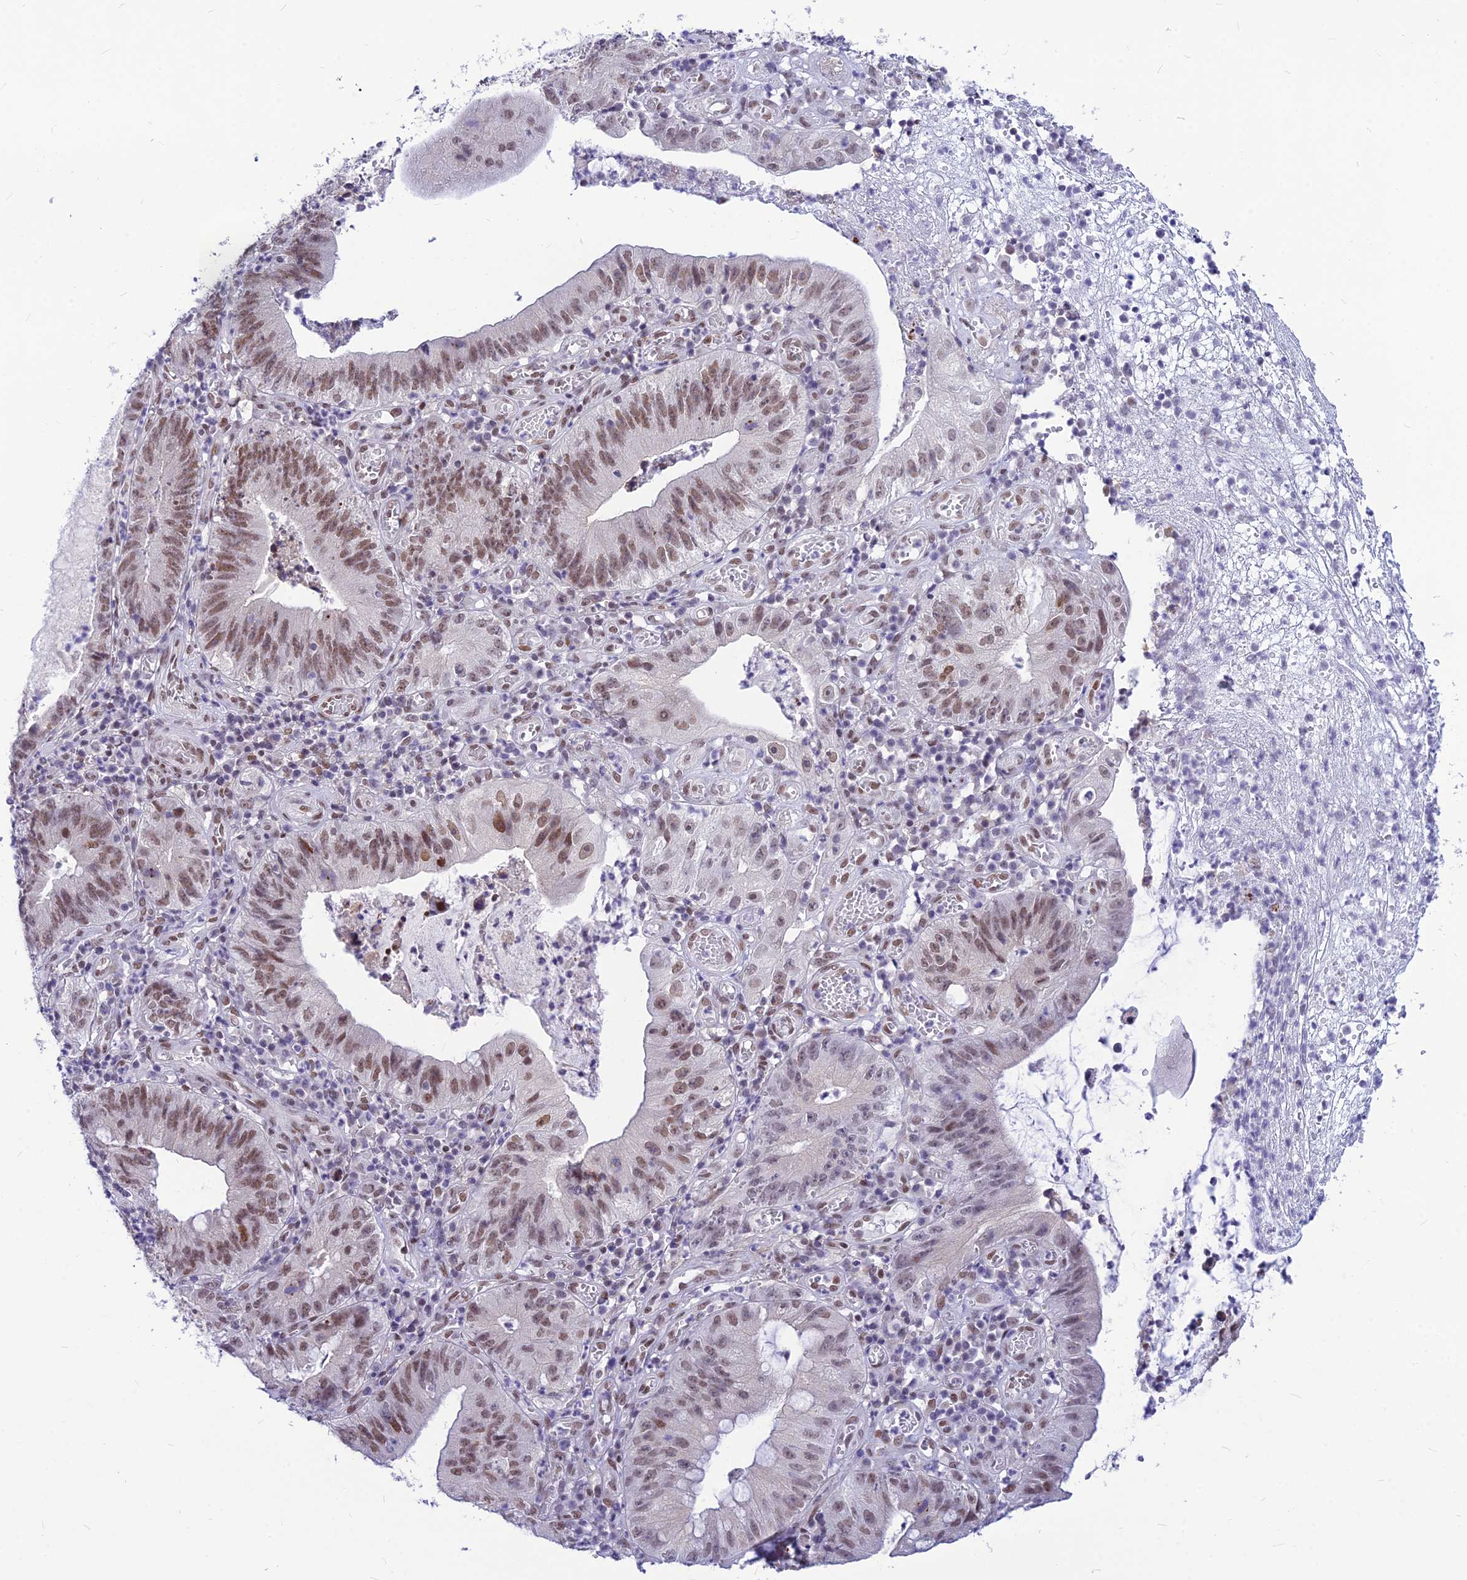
{"staining": {"intensity": "moderate", "quantity": ">75%", "location": "nuclear"}, "tissue": "stomach cancer", "cell_type": "Tumor cells", "image_type": "cancer", "snomed": [{"axis": "morphology", "description": "Adenocarcinoma, NOS"}, {"axis": "topography", "description": "Stomach"}], "caption": "Stomach adenocarcinoma stained with a protein marker shows moderate staining in tumor cells.", "gene": "KCTD13", "patient": {"sex": "male", "age": 59}}